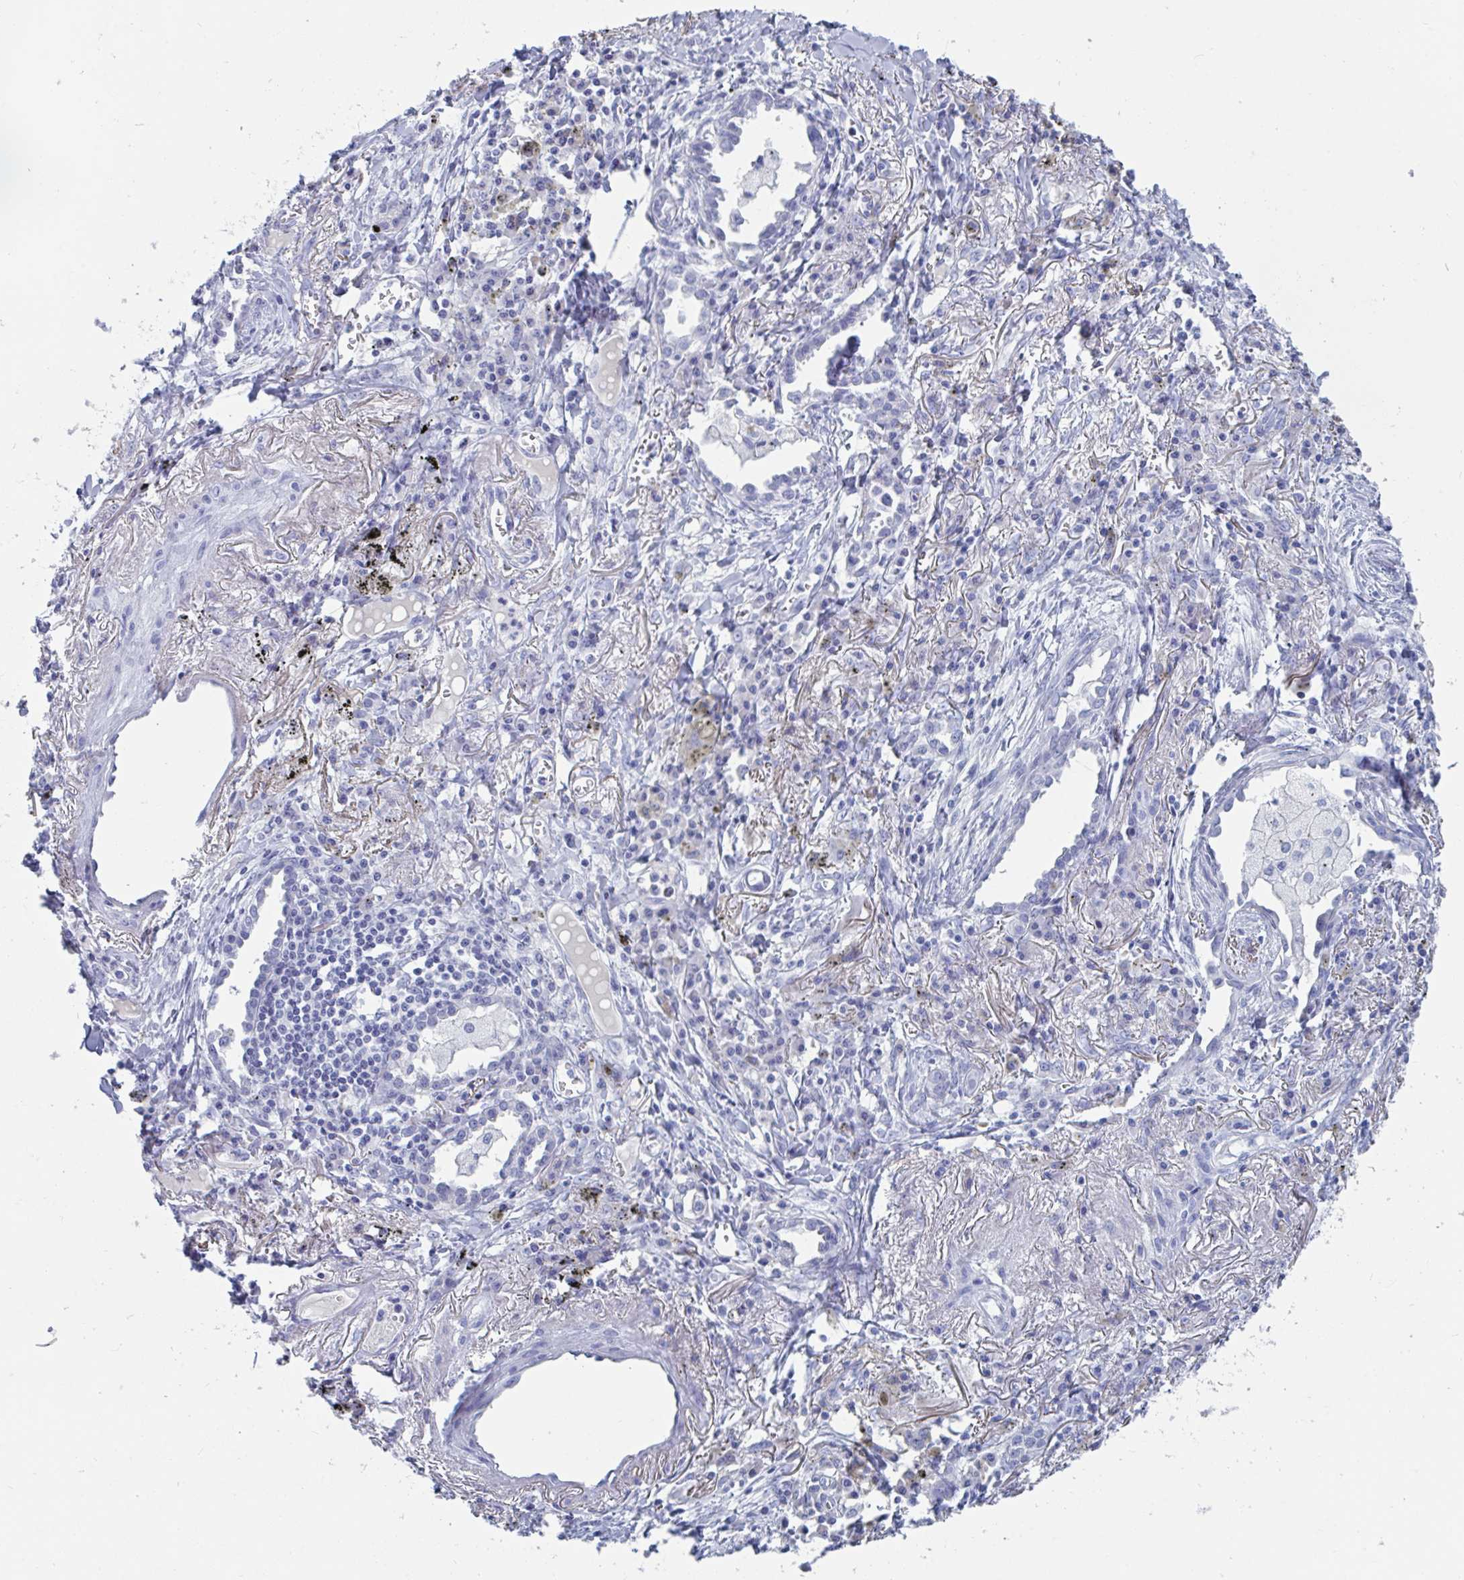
{"staining": {"intensity": "negative", "quantity": "none", "location": "none"}, "tissue": "lung cancer", "cell_type": "Tumor cells", "image_type": "cancer", "snomed": [{"axis": "morphology", "description": "Squamous cell carcinoma, NOS"}, {"axis": "topography", "description": "Lung"}], "caption": "Lung cancer was stained to show a protein in brown. There is no significant positivity in tumor cells.", "gene": "DPEP3", "patient": {"sex": "male", "age": 74}}